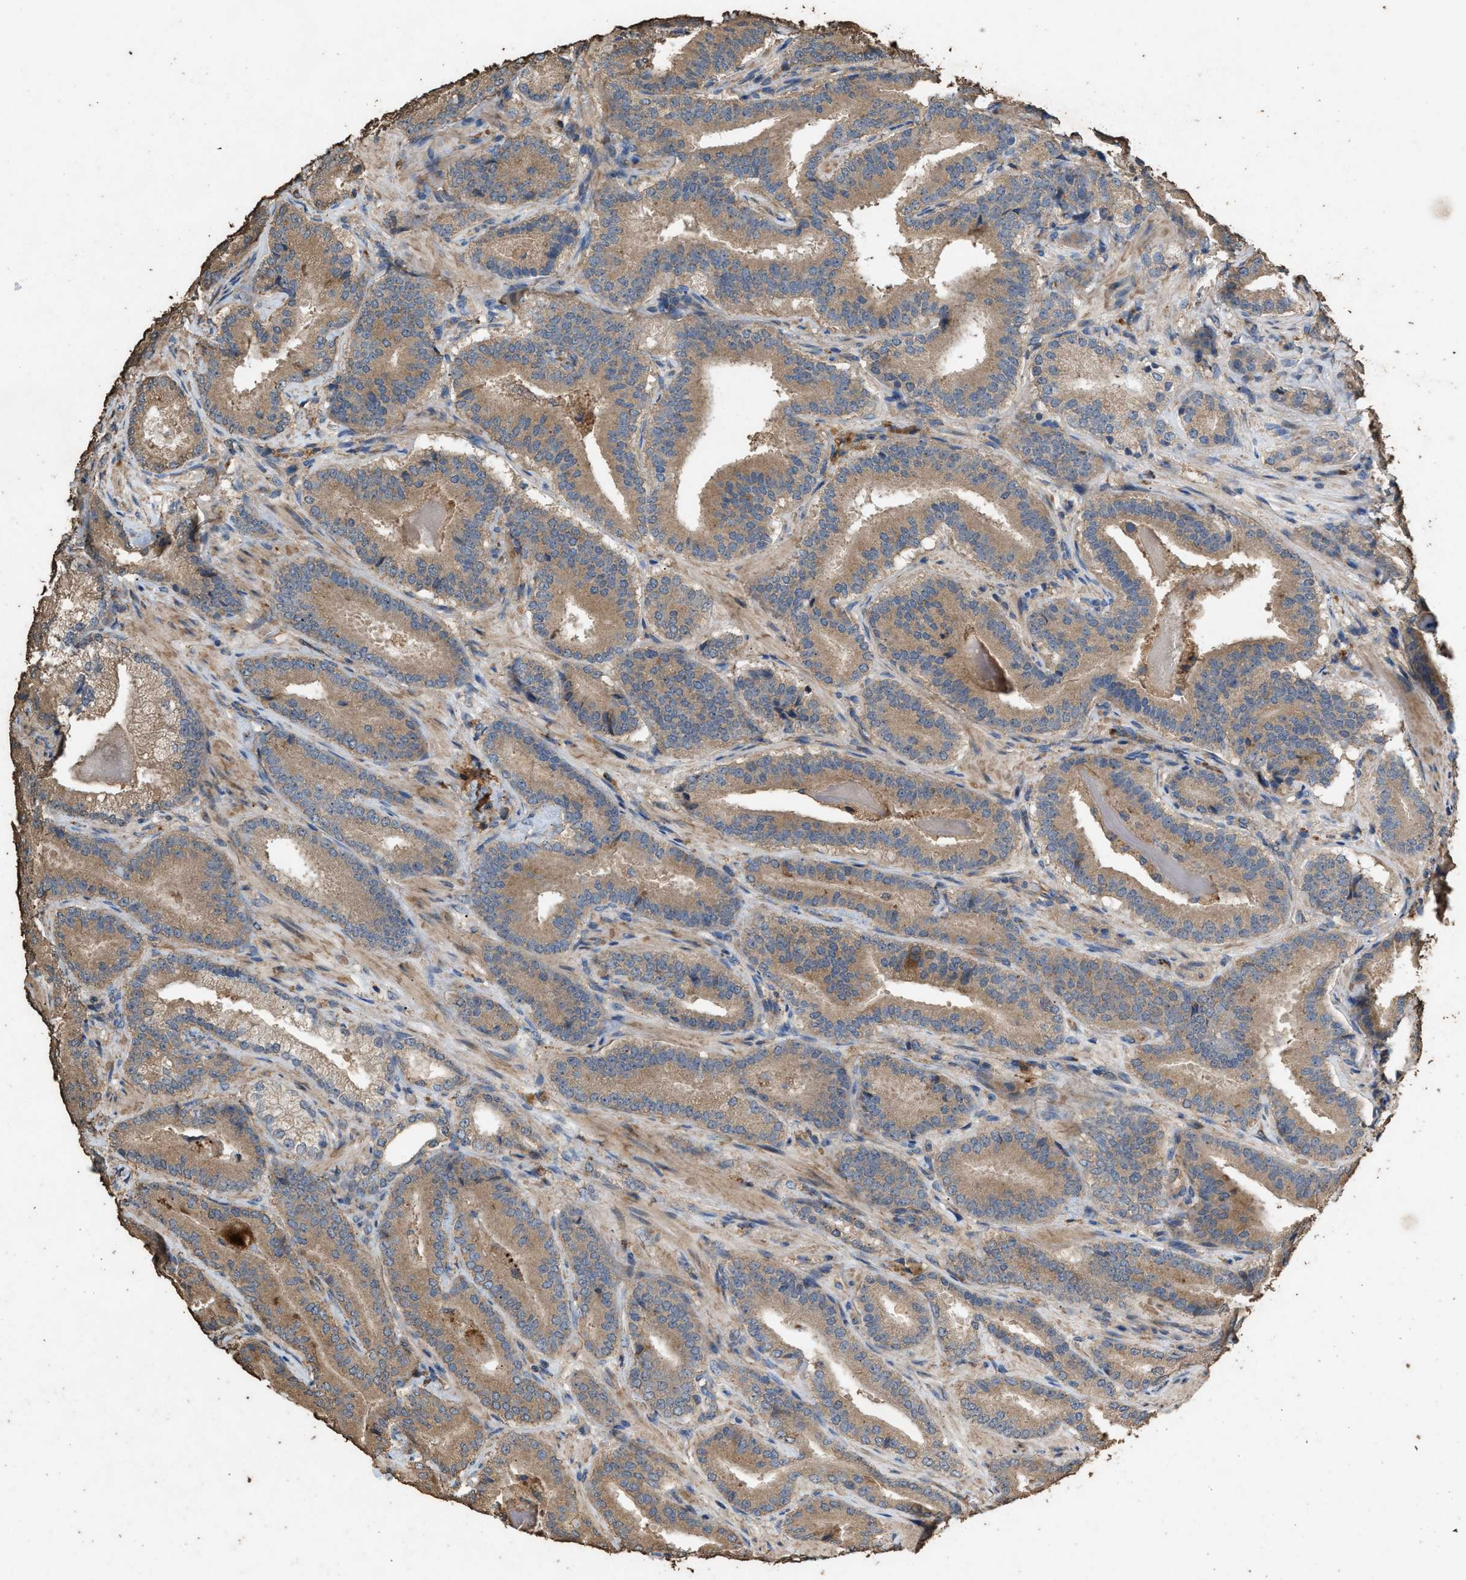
{"staining": {"intensity": "moderate", "quantity": ">75%", "location": "cytoplasmic/membranous"}, "tissue": "prostate cancer", "cell_type": "Tumor cells", "image_type": "cancer", "snomed": [{"axis": "morphology", "description": "Adenocarcinoma, Low grade"}, {"axis": "topography", "description": "Prostate"}], "caption": "Immunohistochemical staining of human prostate low-grade adenocarcinoma displays medium levels of moderate cytoplasmic/membranous protein expression in approximately >75% of tumor cells.", "gene": "DCAF7", "patient": {"sex": "male", "age": 51}}